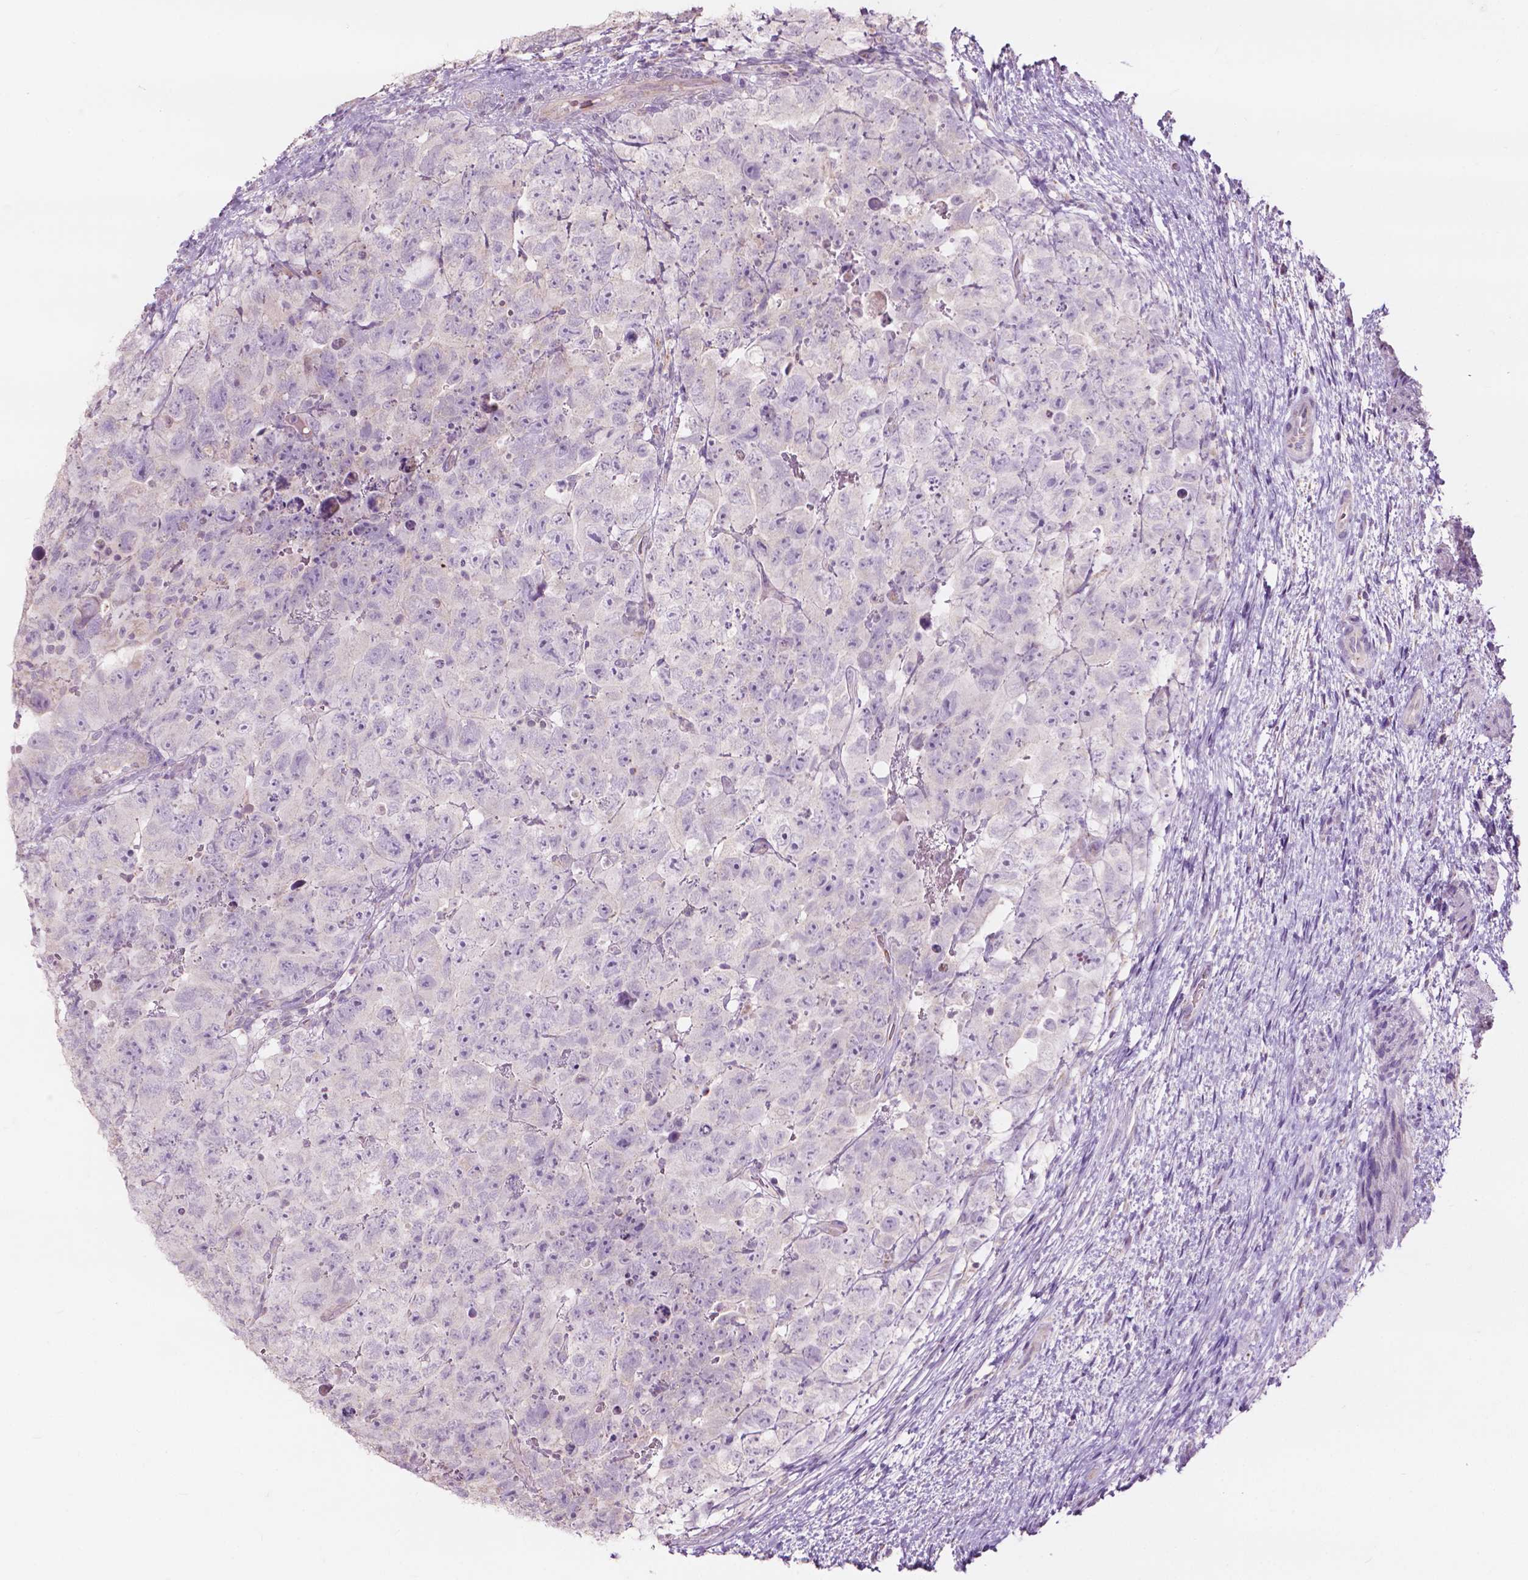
{"staining": {"intensity": "negative", "quantity": "none", "location": "none"}, "tissue": "testis cancer", "cell_type": "Tumor cells", "image_type": "cancer", "snomed": [{"axis": "morphology", "description": "Carcinoma, Embryonal, NOS"}, {"axis": "topography", "description": "Testis"}], "caption": "Testis cancer (embryonal carcinoma) was stained to show a protein in brown. There is no significant expression in tumor cells.", "gene": "NDUFS1", "patient": {"sex": "male", "age": 24}}